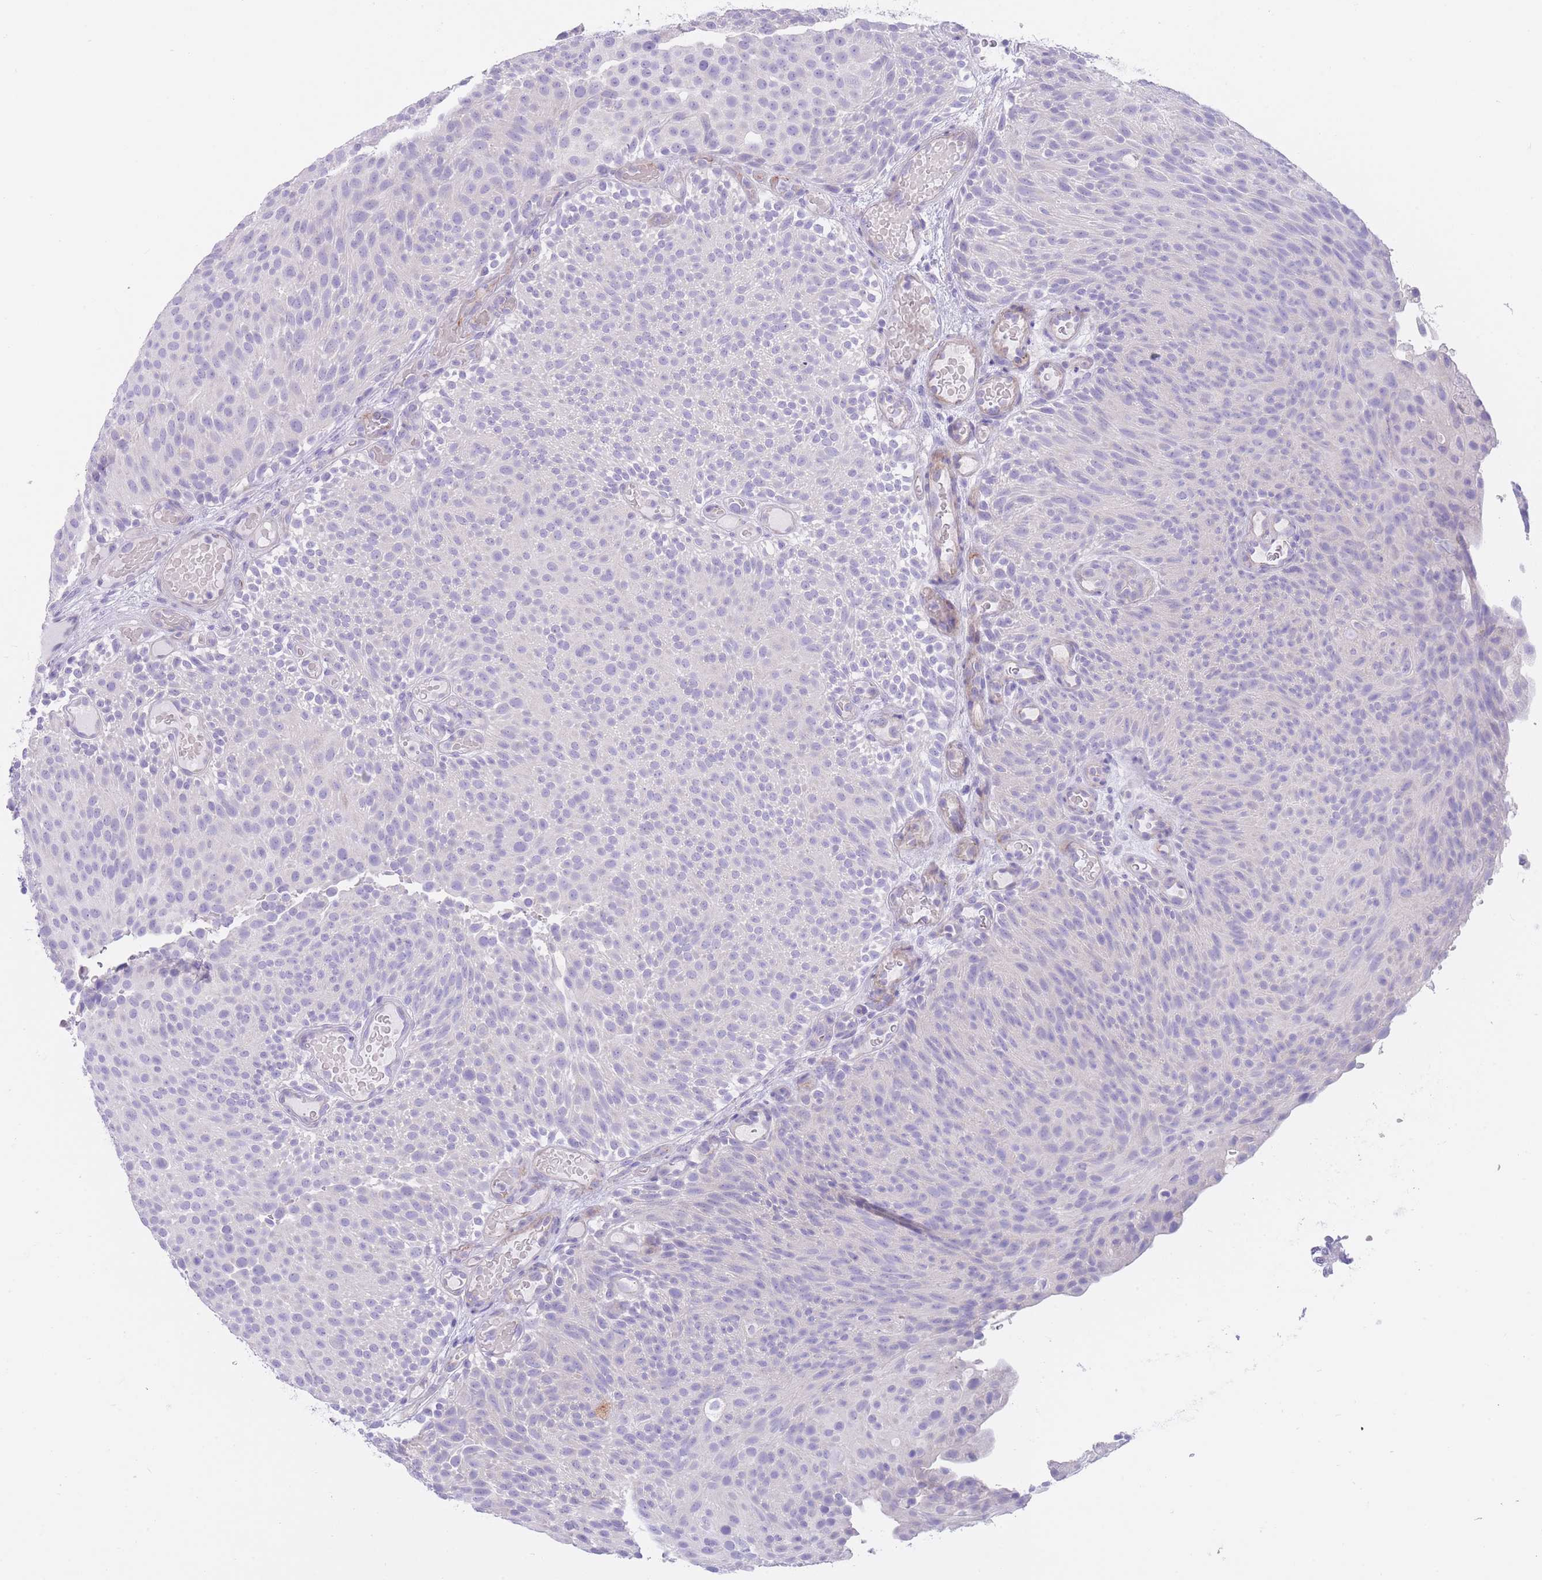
{"staining": {"intensity": "negative", "quantity": "none", "location": "none"}, "tissue": "urothelial cancer", "cell_type": "Tumor cells", "image_type": "cancer", "snomed": [{"axis": "morphology", "description": "Urothelial carcinoma, Low grade"}, {"axis": "topography", "description": "Urinary bladder"}], "caption": "This is an immunohistochemistry (IHC) photomicrograph of urothelial carcinoma (low-grade). There is no expression in tumor cells.", "gene": "QTRT1", "patient": {"sex": "male", "age": 78}}